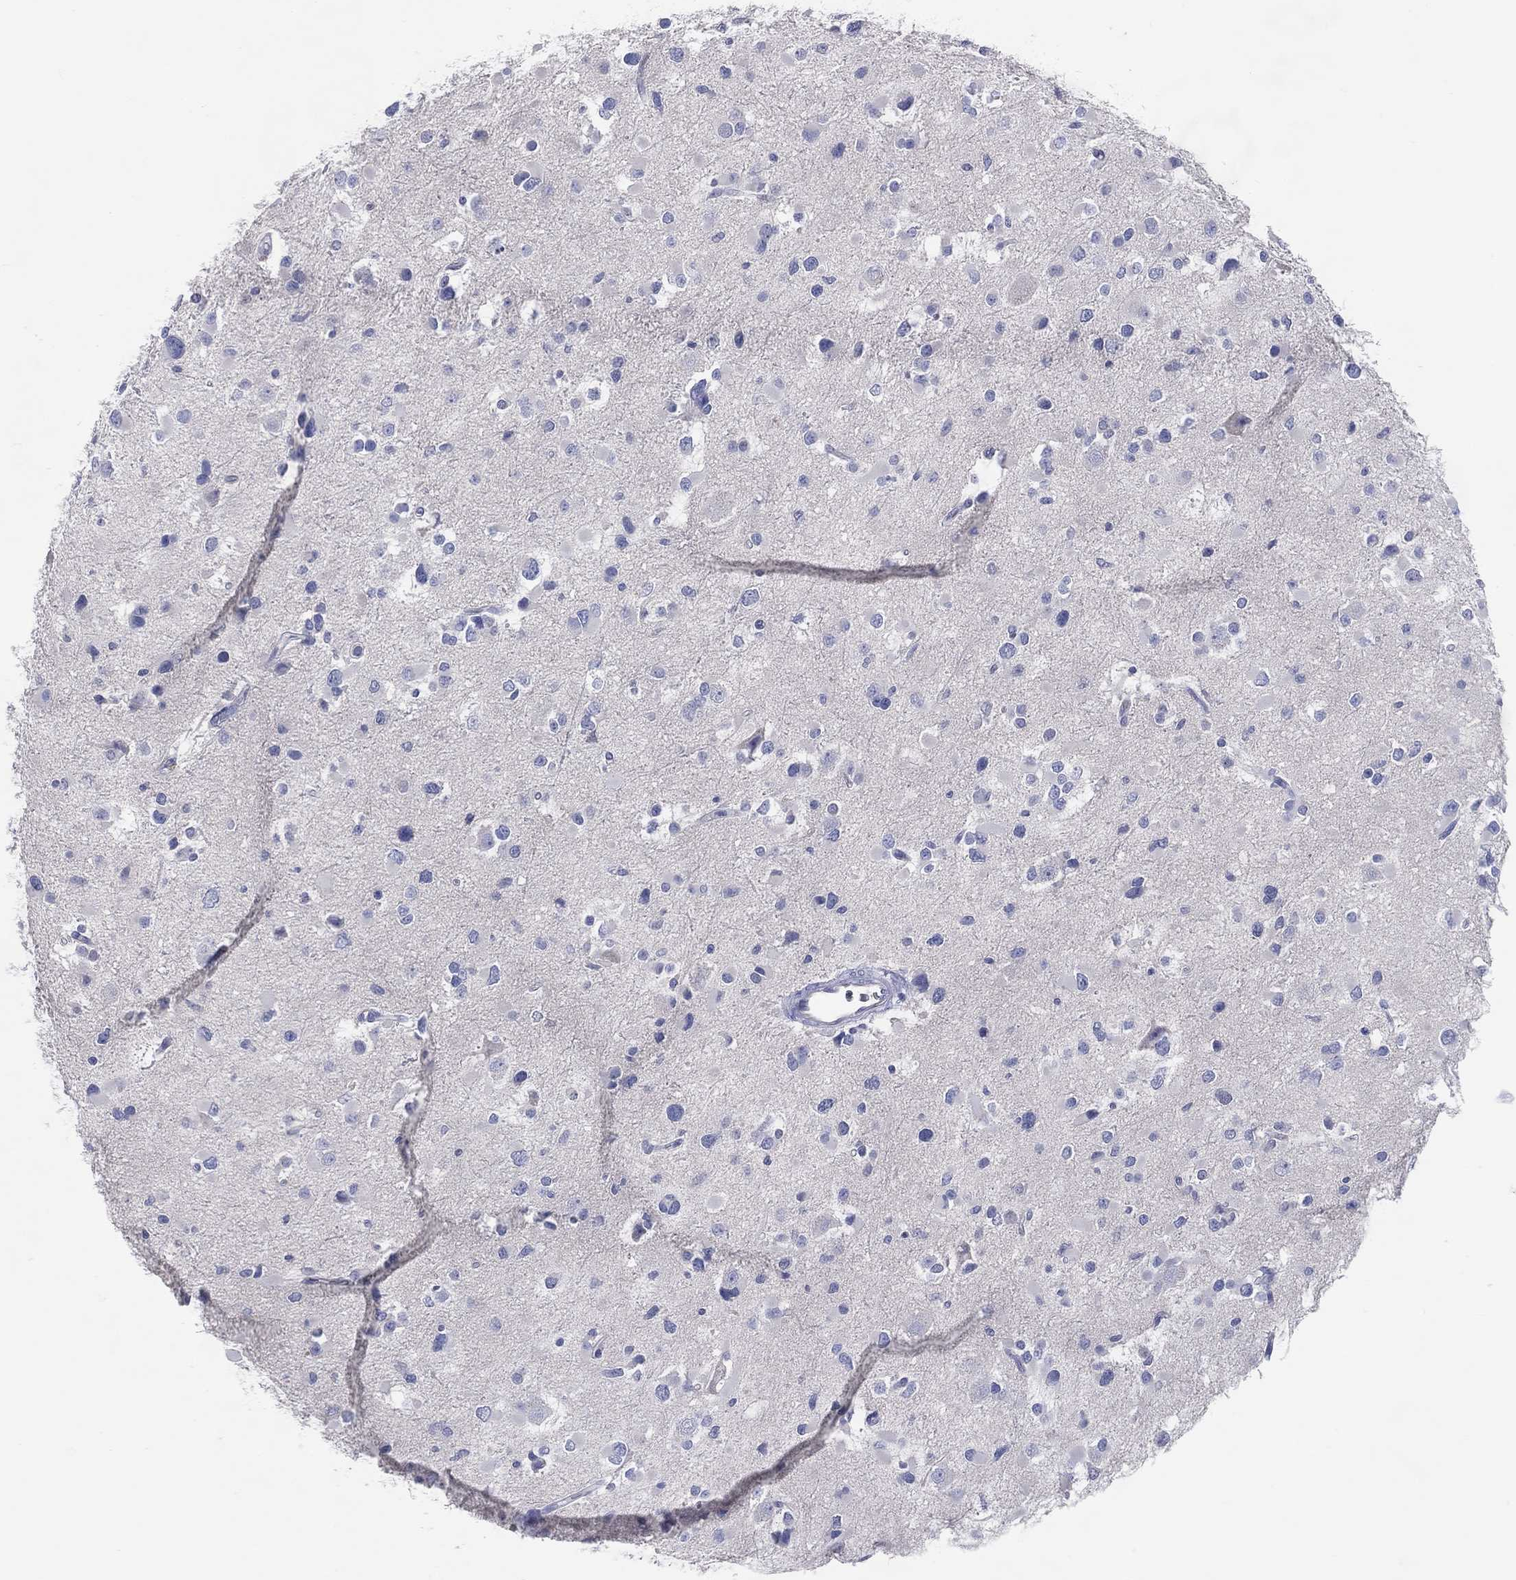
{"staining": {"intensity": "negative", "quantity": "none", "location": "none"}, "tissue": "glioma", "cell_type": "Tumor cells", "image_type": "cancer", "snomed": [{"axis": "morphology", "description": "Glioma, malignant, Low grade"}, {"axis": "topography", "description": "Brain"}], "caption": "An image of human malignant low-grade glioma is negative for staining in tumor cells.", "gene": "DNAH6", "patient": {"sex": "female", "age": 32}}